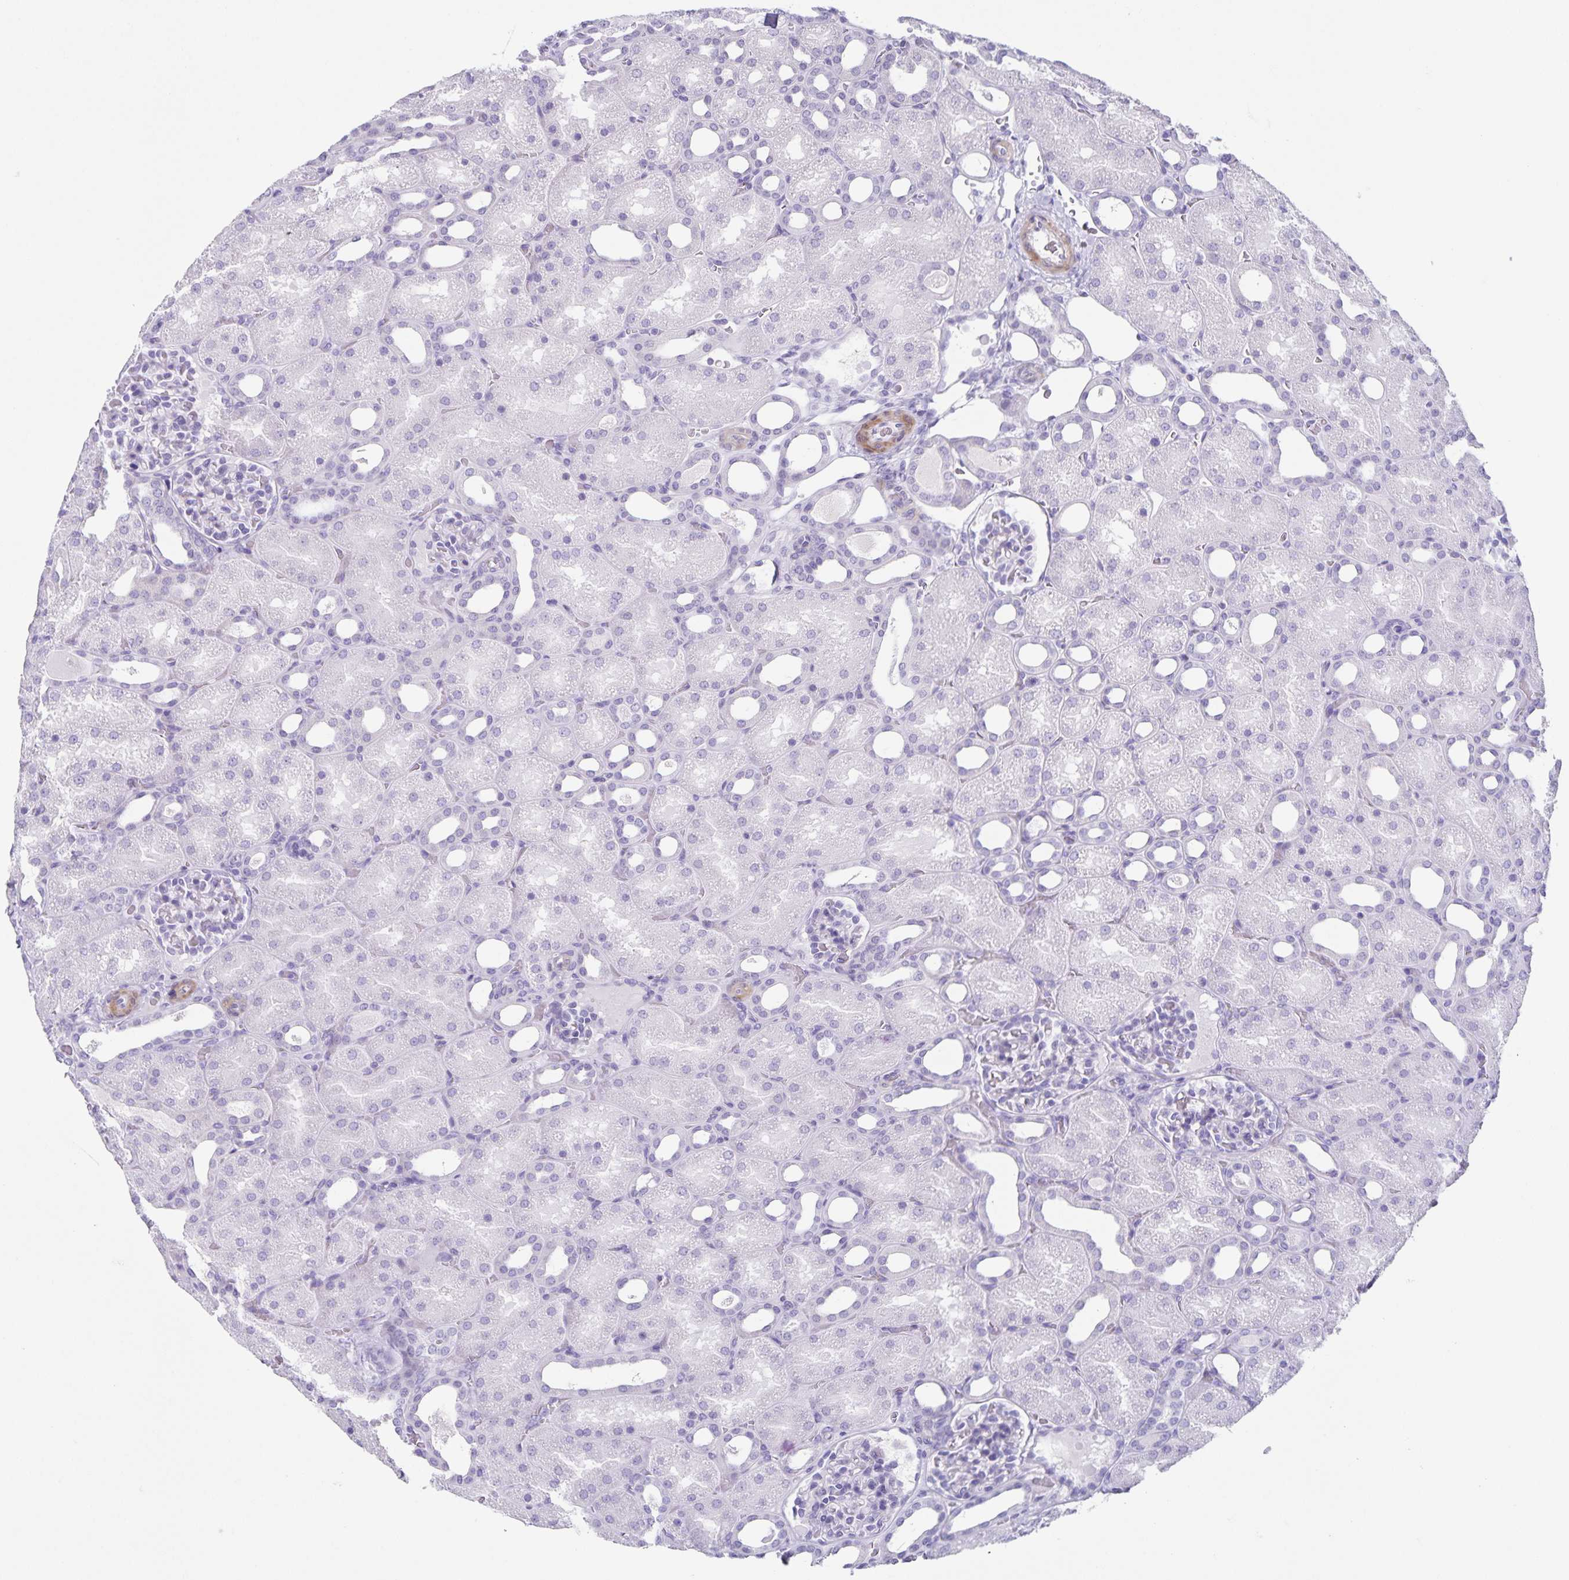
{"staining": {"intensity": "negative", "quantity": "none", "location": "none"}, "tissue": "kidney", "cell_type": "Cells in glomeruli", "image_type": "normal", "snomed": [{"axis": "morphology", "description": "Normal tissue, NOS"}, {"axis": "topography", "description": "Kidney"}], "caption": "This is an immunohistochemistry micrograph of unremarkable human kidney. There is no expression in cells in glomeruli.", "gene": "C11orf42", "patient": {"sex": "male", "age": 2}}